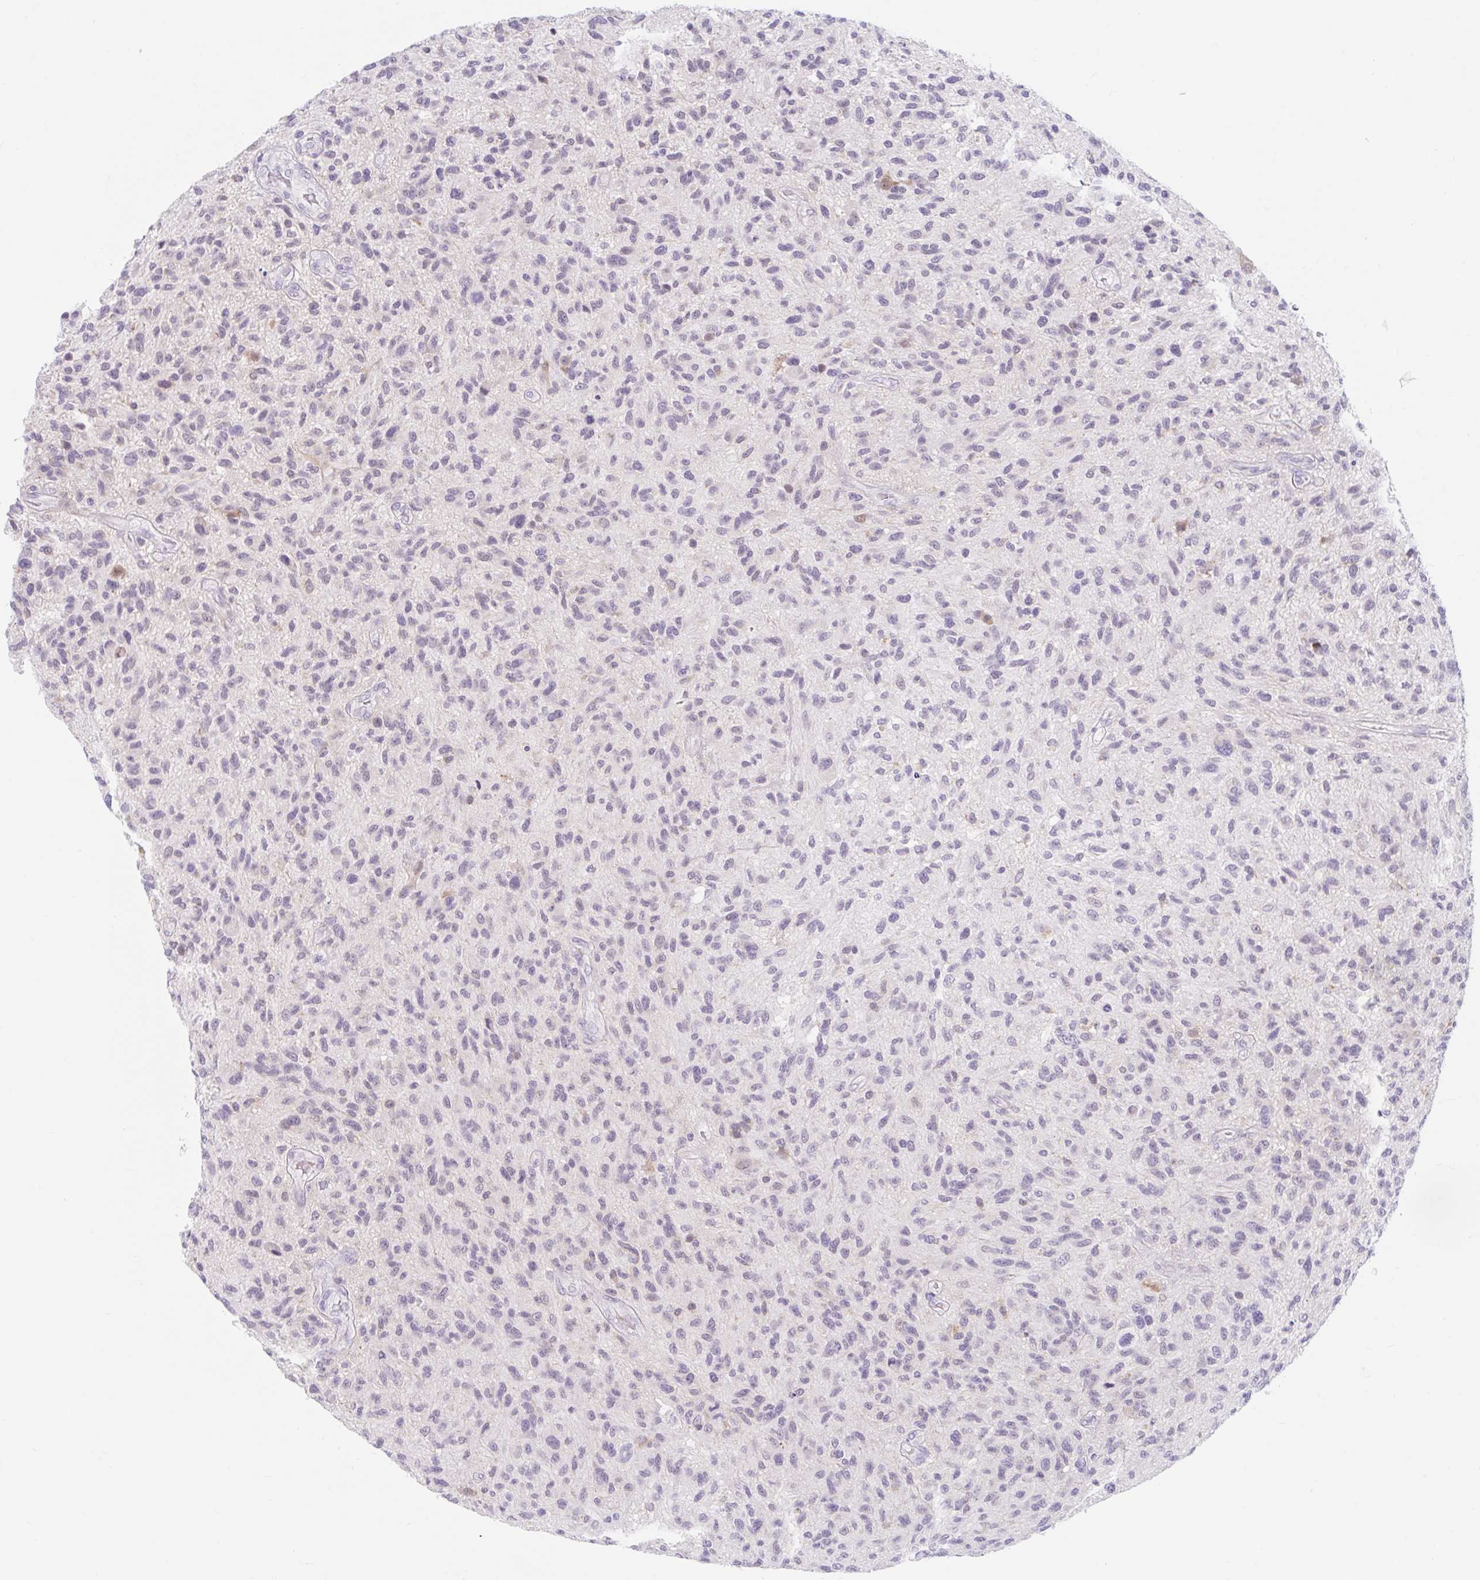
{"staining": {"intensity": "negative", "quantity": "none", "location": "none"}, "tissue": "glioma", "cell_type": "Tumor cells", "image_type": "cancer", "snomed": [{"axis": "morphology", "description": "Glioma, malignant, High grade"}, {"axis": "topography", "description": "Brain"}], "caption": "Protein analysis of glioma reveals no significant positivity in tumor cells.", "gene": "ITPK1", "patient": {"sex": "male", "age": 47}}